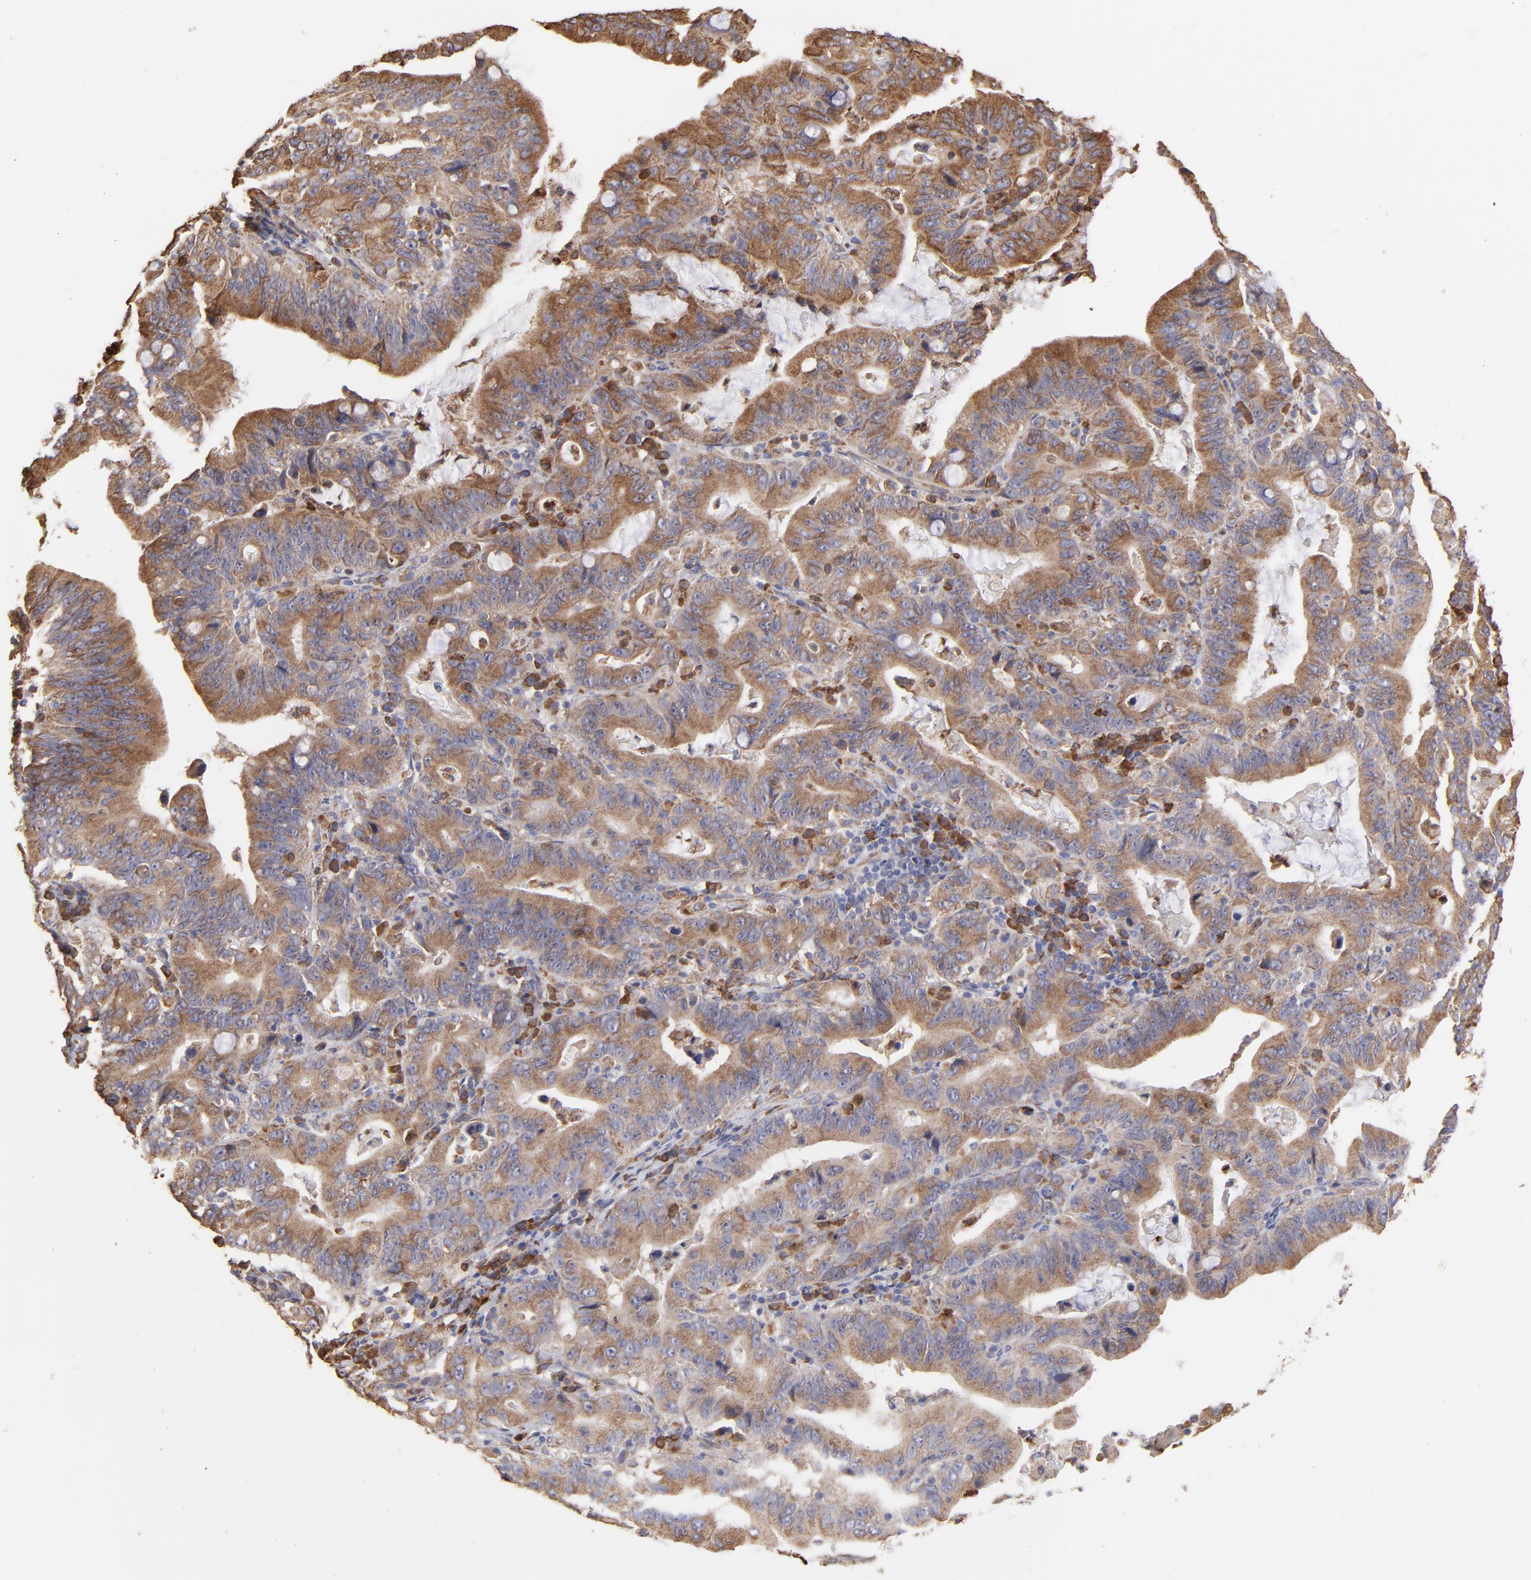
{"staining": {"intensity": "moderate", "quantity": ">75%", "location": "cytoplasmic/membranous"}, "tissue": "stomach cancer", "cell_type": "Tumor cells", "image_type": "cancer", "snomed": [{"axis": "morphology", "description": "Adenocarcinoma, NOS"}, {"axis": "topography", "description": "Stomach, upper"}], "caption": "IHC photomicrograph of neoplastic tissue: human stomach adenocarcinoma stained using immunohistochemistry shows medium levels of moderate protein expression localized specifically in the cytoplasmic/membranous of tumor cells, appearing as a cytoplasmic/membranous brown color.", "gene": "PFKM", "patient": {"sex": "male", "age": 63}}